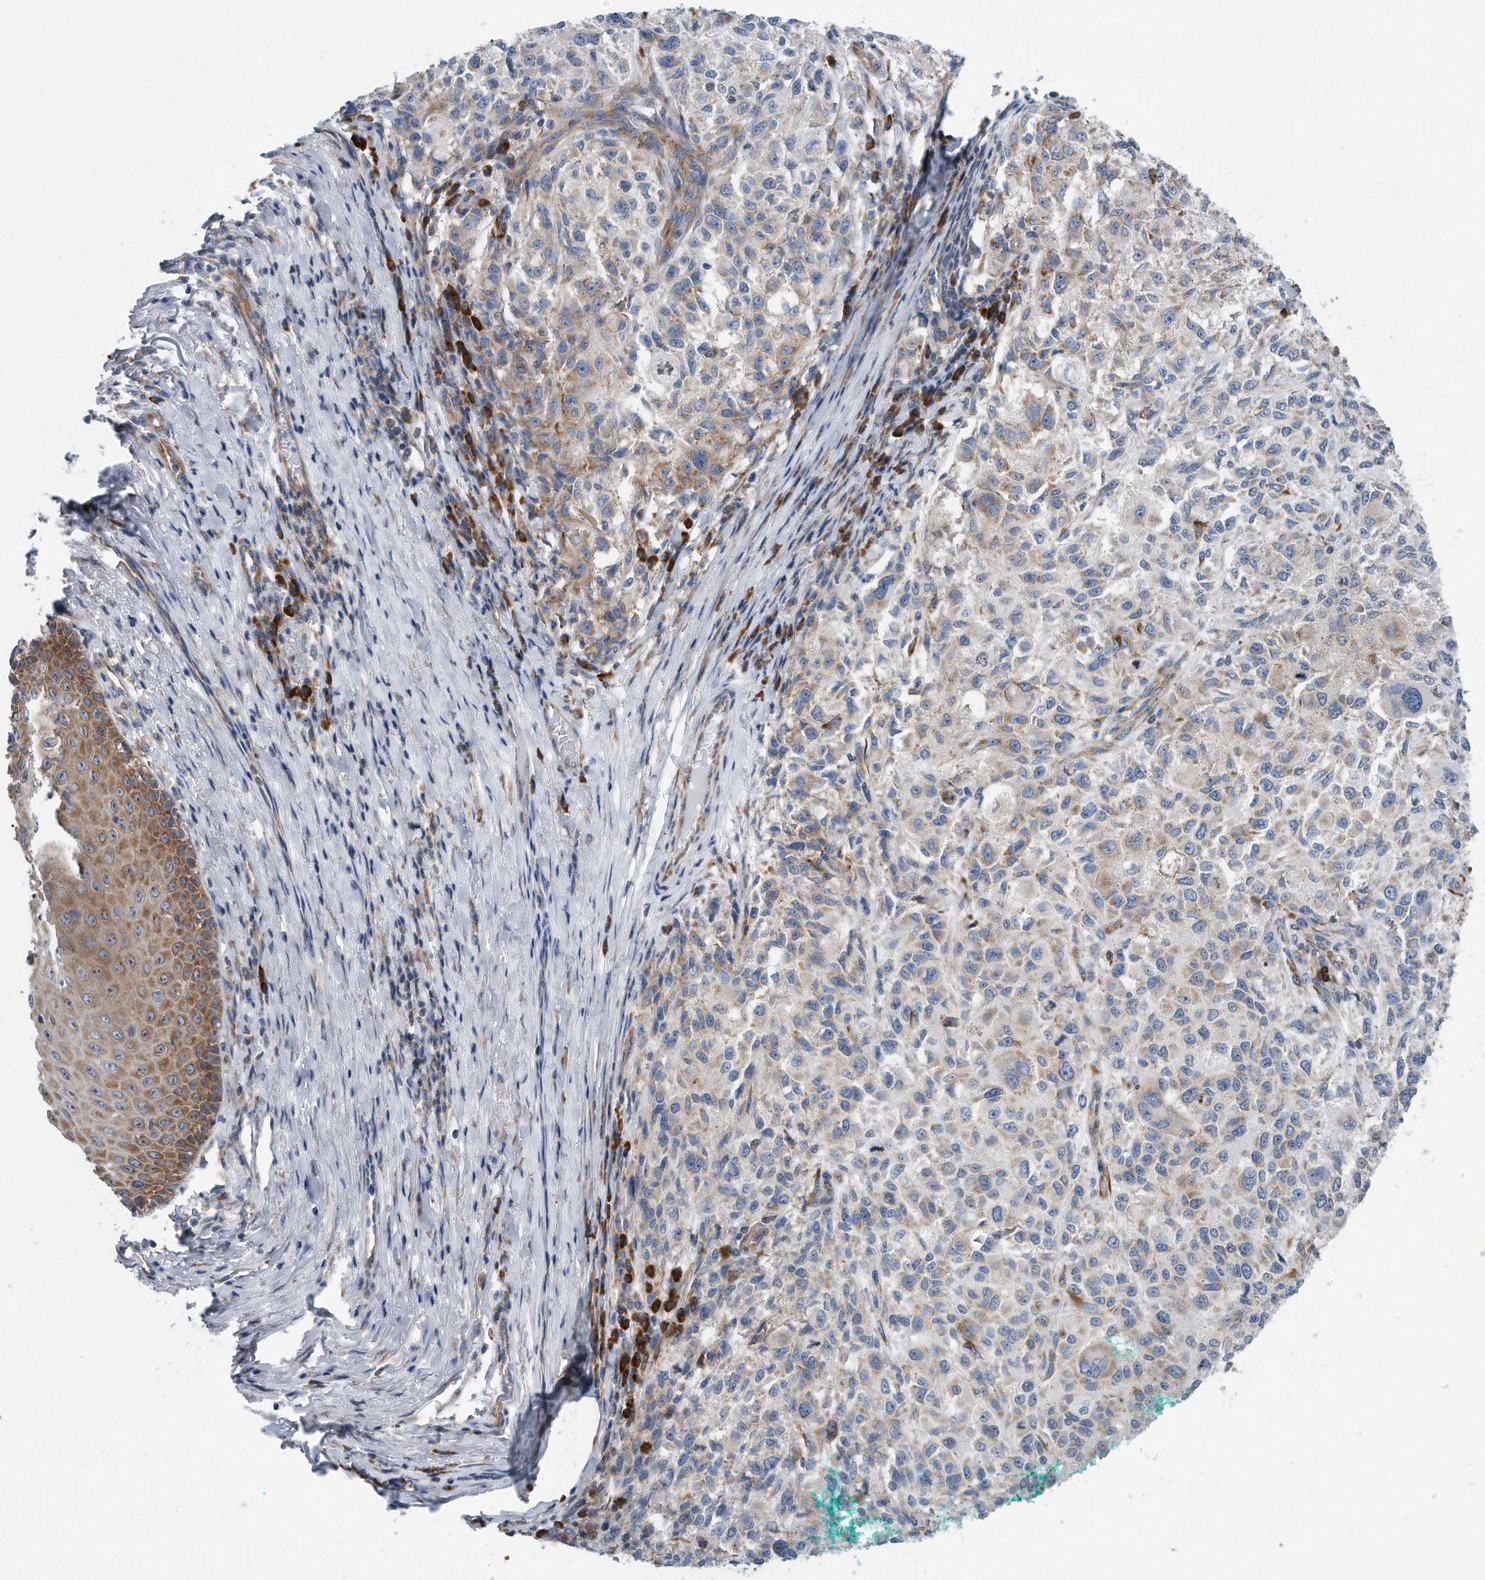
{"staining": {"intensity": "negative", "quantity": "none", "location": "none"}, "tissue": "melanoma", "cell_type": "Tumor cells", "image_type": "cancer", "snomed": [{"axis": "morphology", "description": "Necrosis, NOS"}, {"axis": "morphology", "description": "Malignant melanoma, NOS"}, {"axis": "topography", "description": "Skin"}], "caption": "IHC histopathology image of neoplastic tissue: melanoma stained with DAB (3,3'-diaminobenzidine) displays no significant protein expression in tumor cells. Nuclei are stained in blue.", "gene": "RPL26L1", "patient": {"sex": "female", "age": 87}}